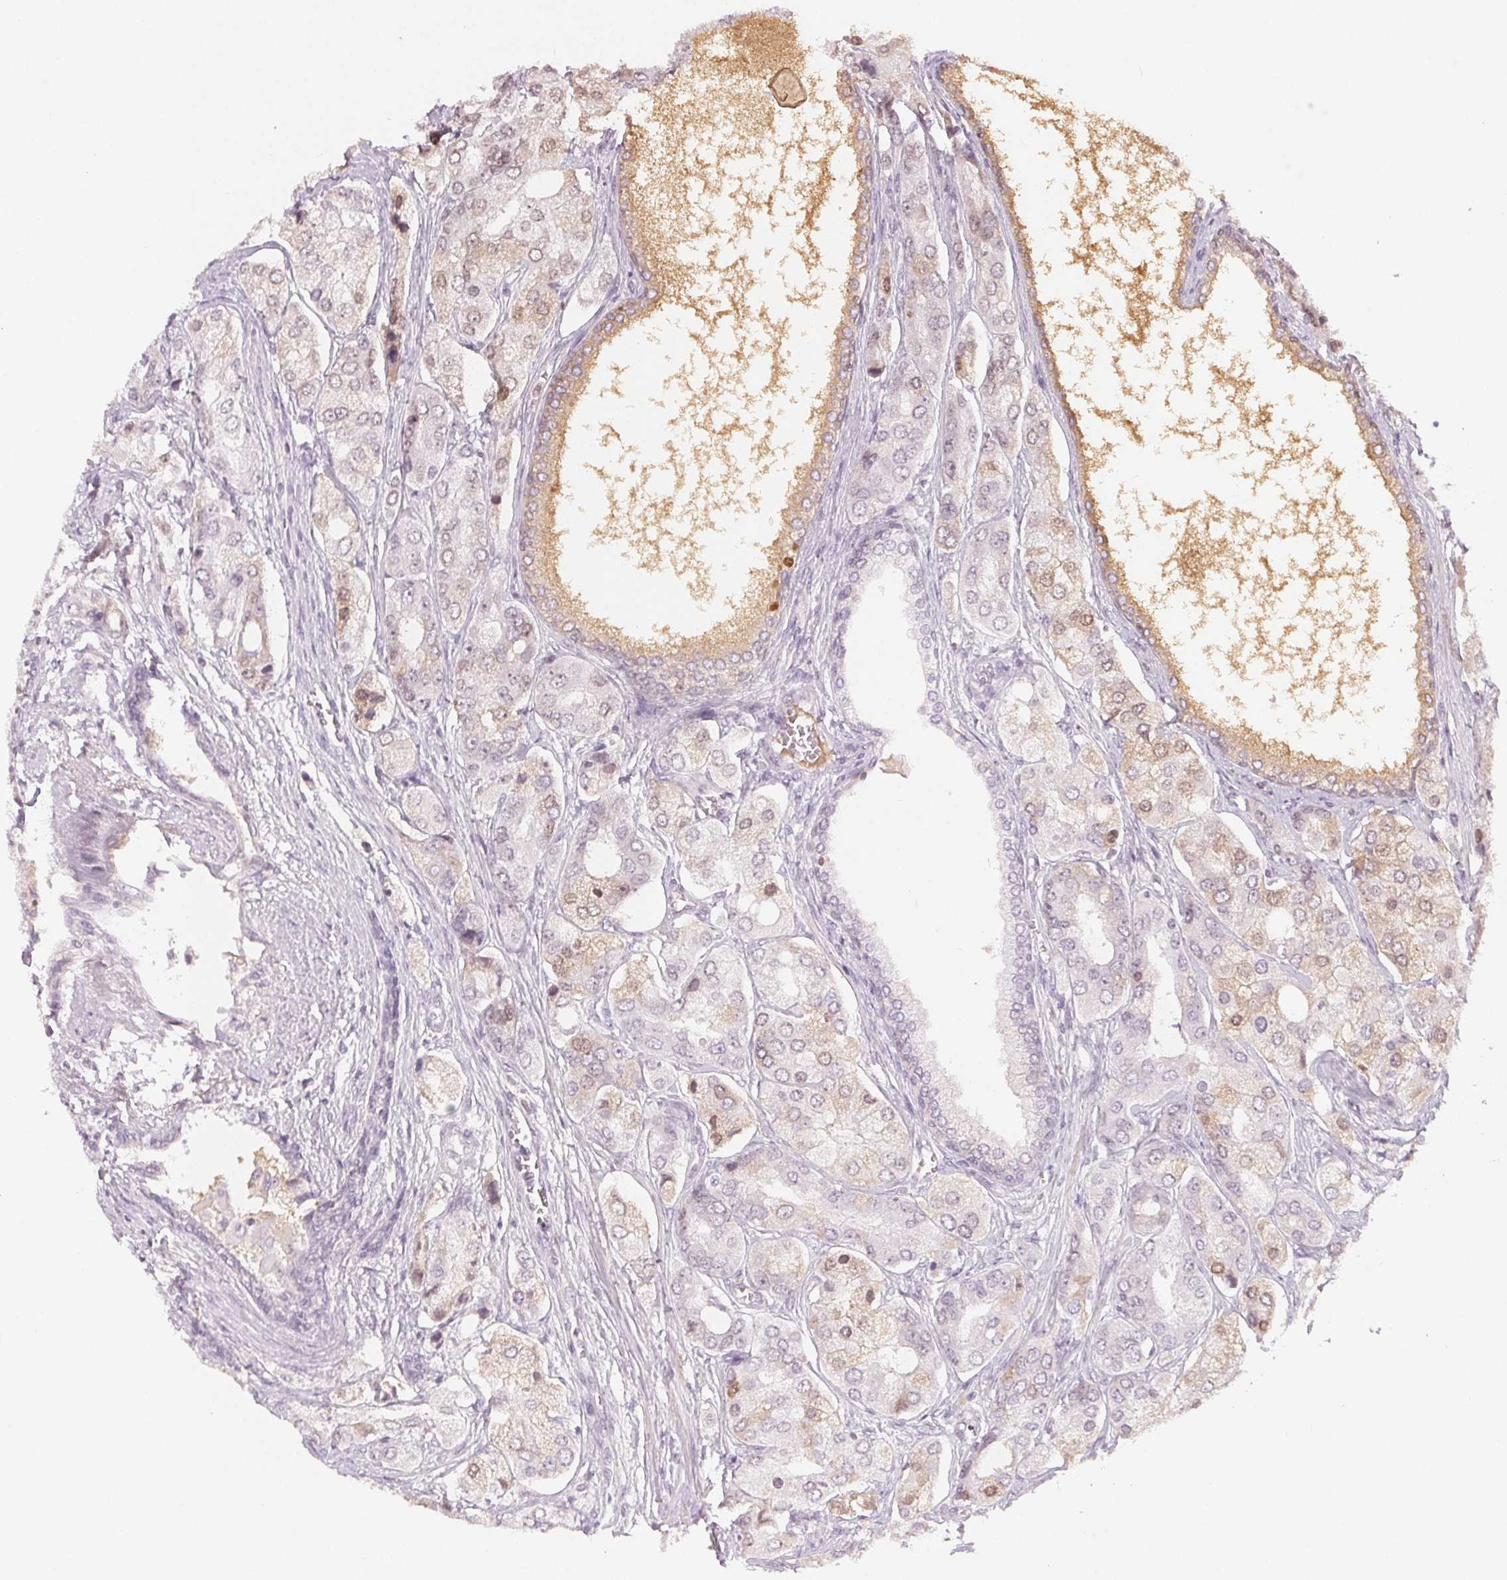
{"staining": {"intensity": "weak", "quantity": "<25%", "location": "cytoplasmic/membranous,nuclear"}, "tissue": "prostate cancer", "cell_type": "Tumor cells", "image_type": "cancer", "snomed": [{"axis": "morphology", "description": "Adenocarcinoma, Low grade"}, {"axis": "topography", "description": "Prostate"}], "caption": "The micrograph shows no staining of tumor cells in adenocarcinoma (low-grade) (prostate). The staining was performed using DAB (3,3'-diaminobenzidine) to visualize the protein expression in brown, while the nuclei were stained in blue with hematoxylin (Magnification: 20x).", "gene": "AFM", "patient": {"sex": "male", "age": 69}}